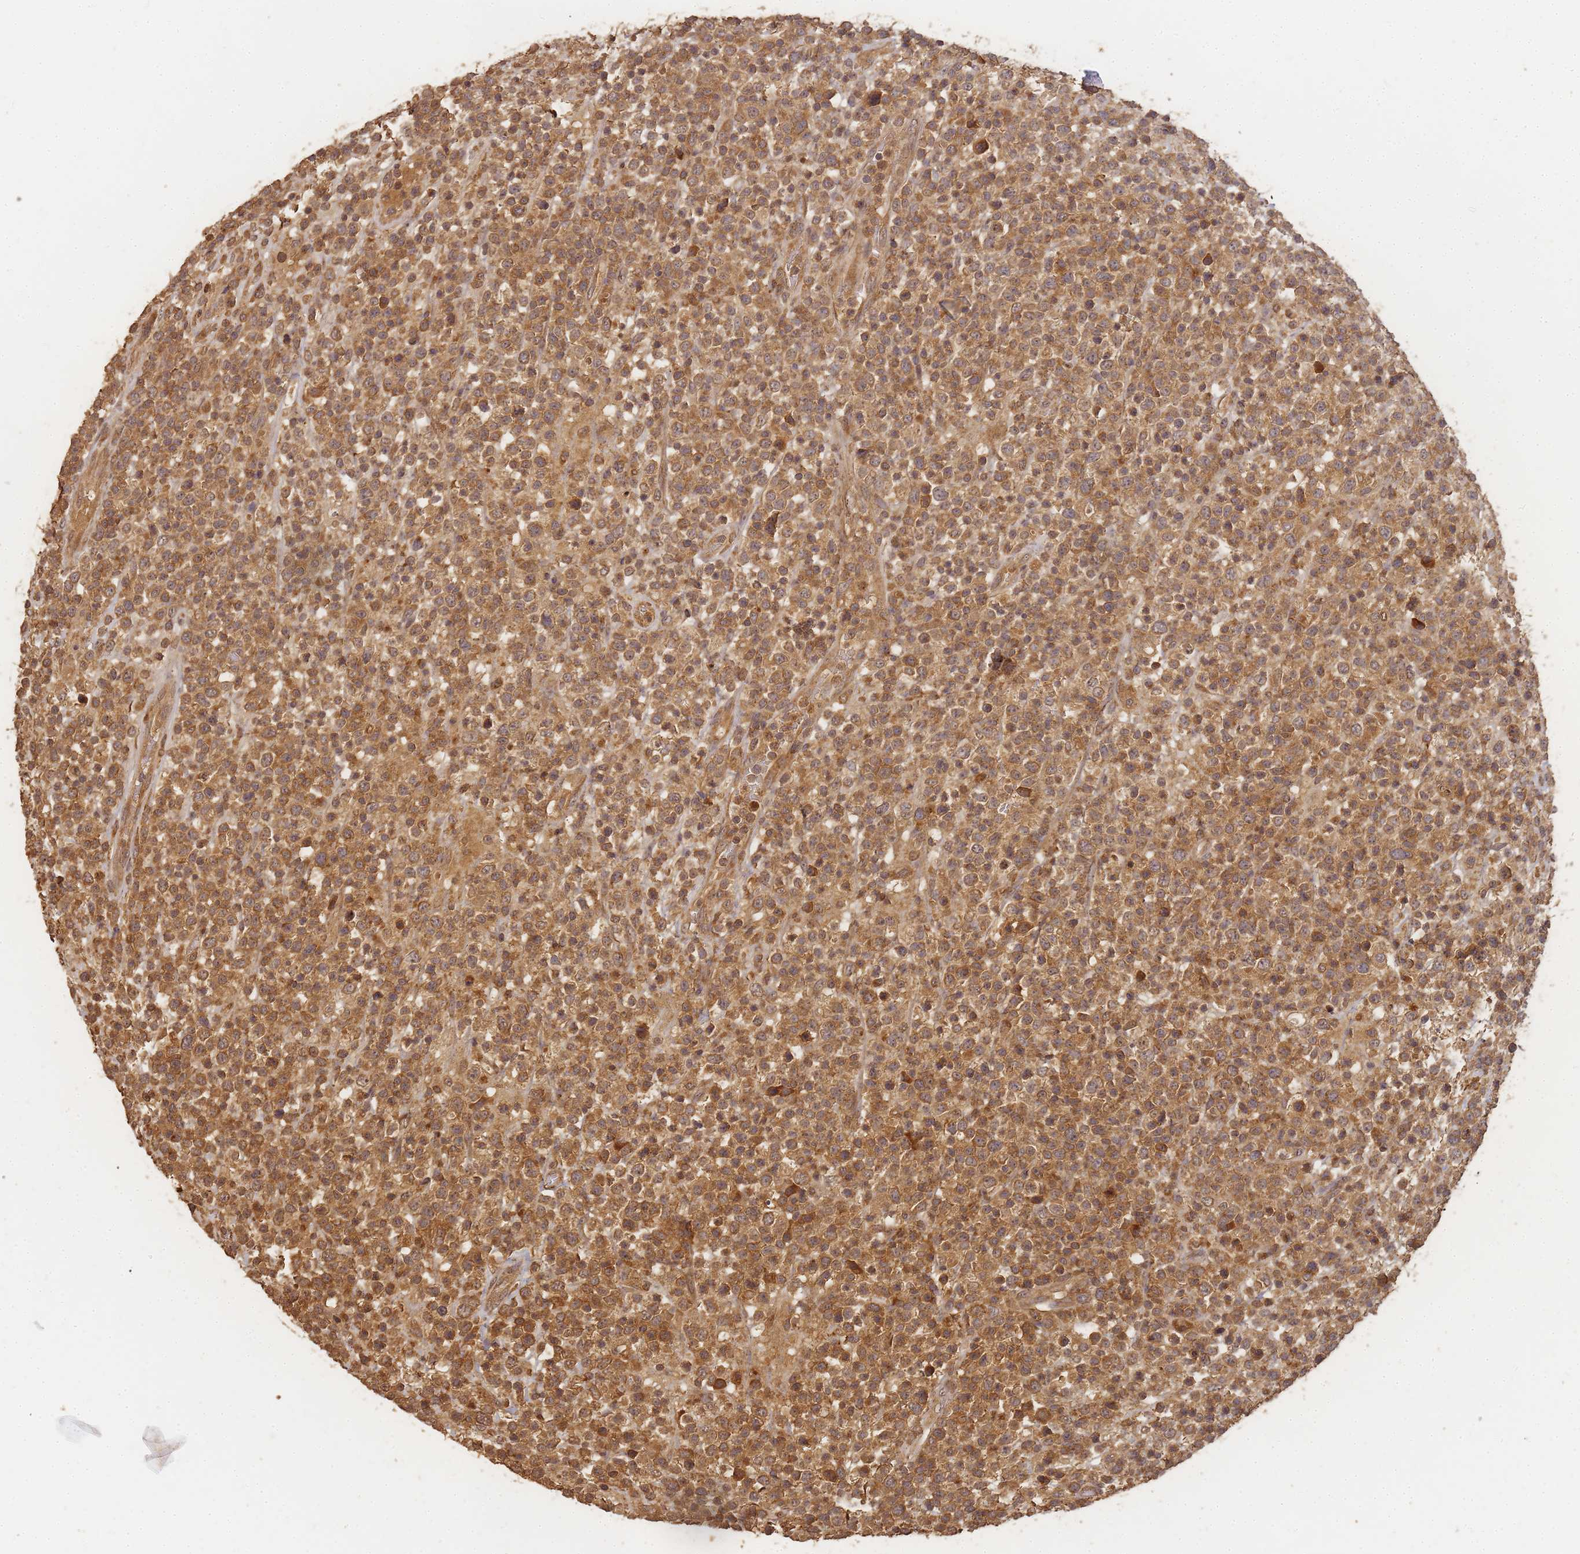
{"staining": {"intensity": "moderate", "quantity": ">75%", "location": "cytoplasmic/membranous"}, "tissue": "lymphoma", "cell_type": "Tumor cells", "image_type": "cancer", "snomed": [{"axis": "morphology", "description": "Malignant lymphoma, non-Hodgkin's type, High grade"}, {"axis": "topography", "description": "Colon"}], "caption": "This micrograph exhibits IHC staining of human lymphoma, with medium moderate cytoplasmic/membranous positivity in approximately >75% of tumor cells.", "gene": "ALKBH1", "patient": {"sex": "female", "age": 53}}